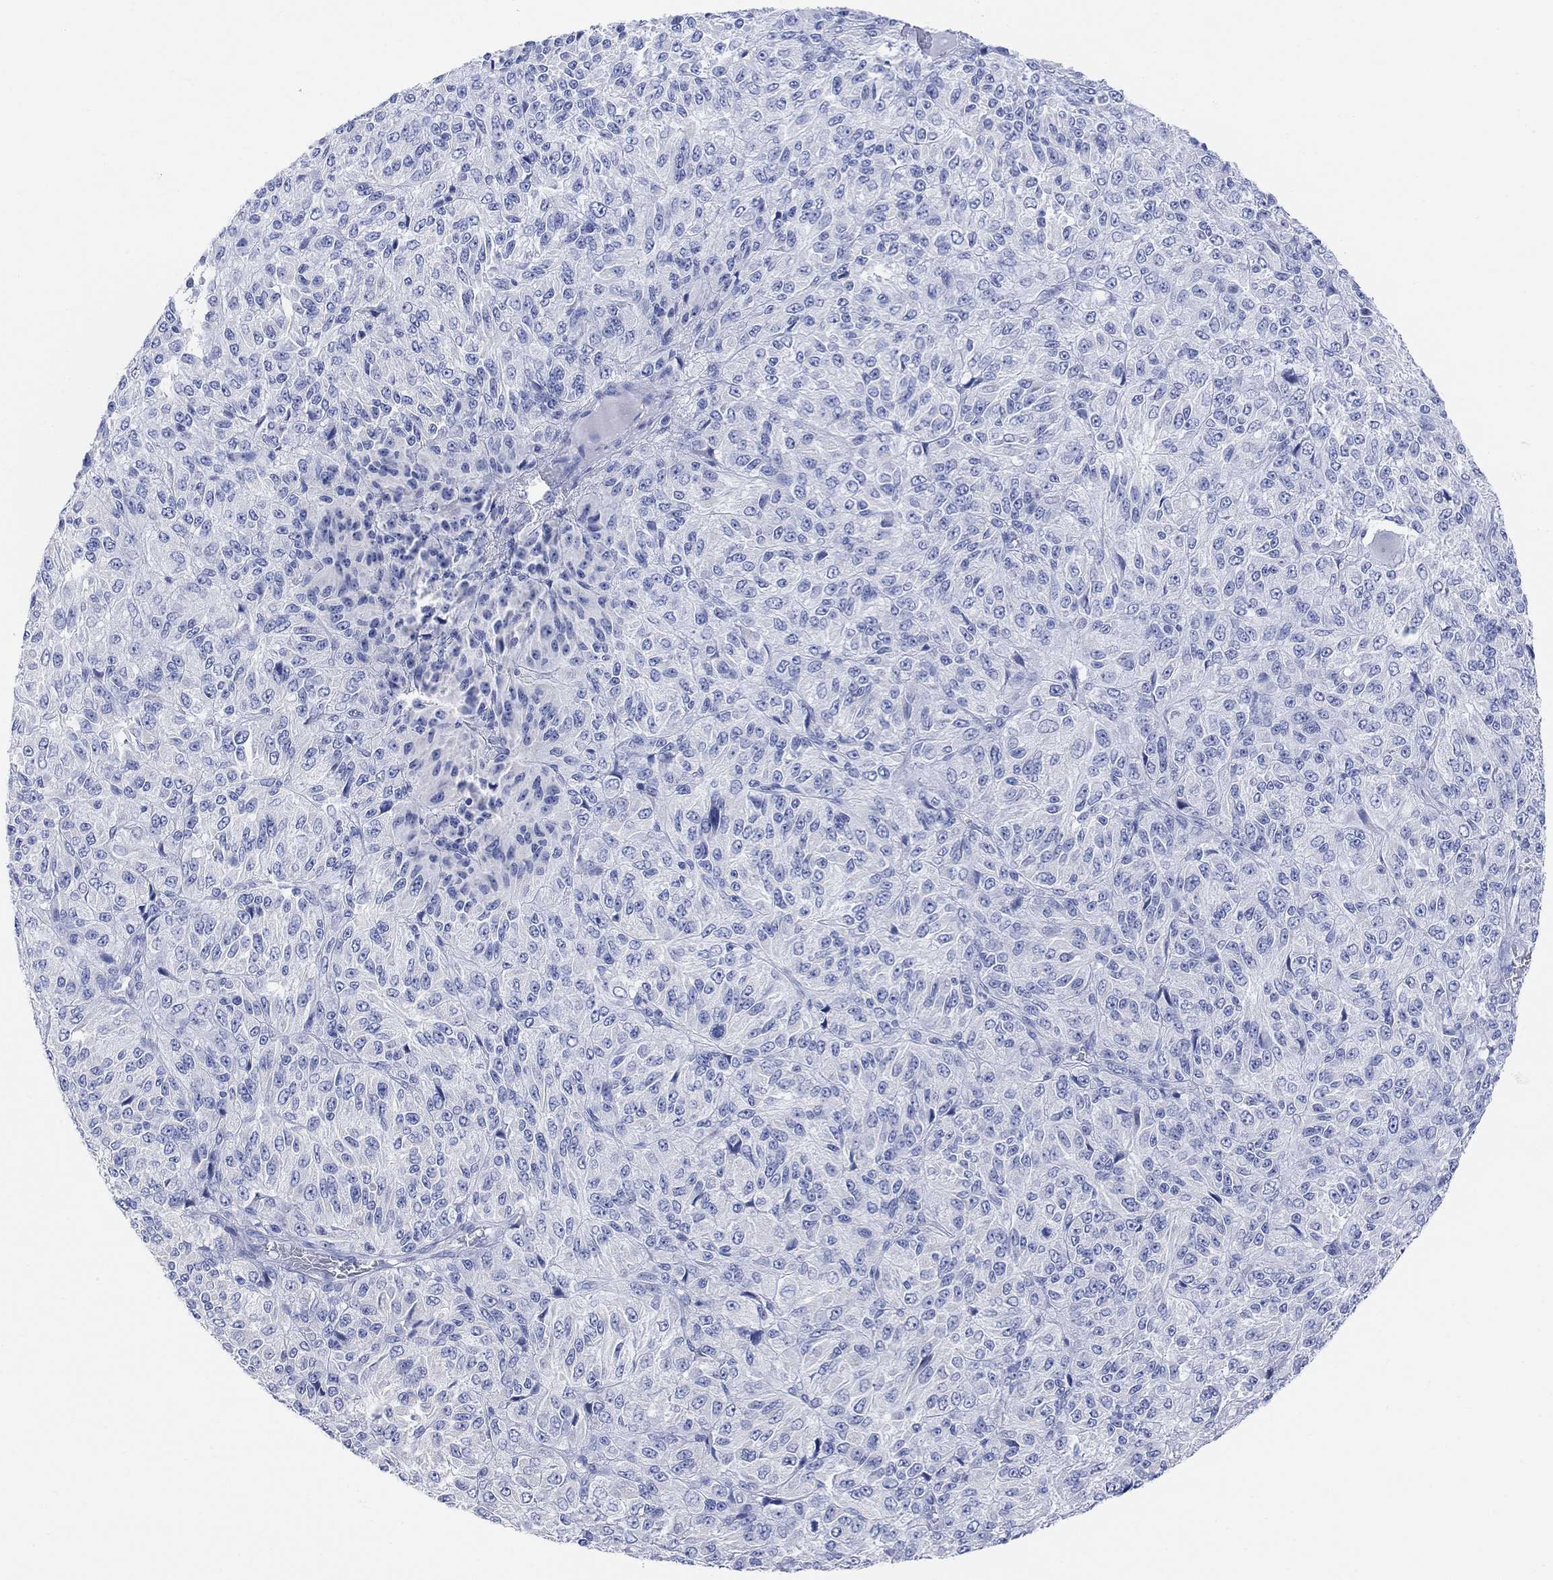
{"staining": {"intensity": "negative", "quantity": "none", "location": "none"}, "tissue": "melanoma", "cell_type": "Tumor cells", "image_type": "cancer", "snomed": [{"axis": "morphology", "description": "Malignant melanoma, Metastatic site"}, {"axis": "topography", "description": "Brain"}], "caption": "Tumor cells are negative for protein expression in human melanoma. Nuclei are stained in blue.", "gene": "GNG13", "patient": {"sex": "female", "age": 56}}